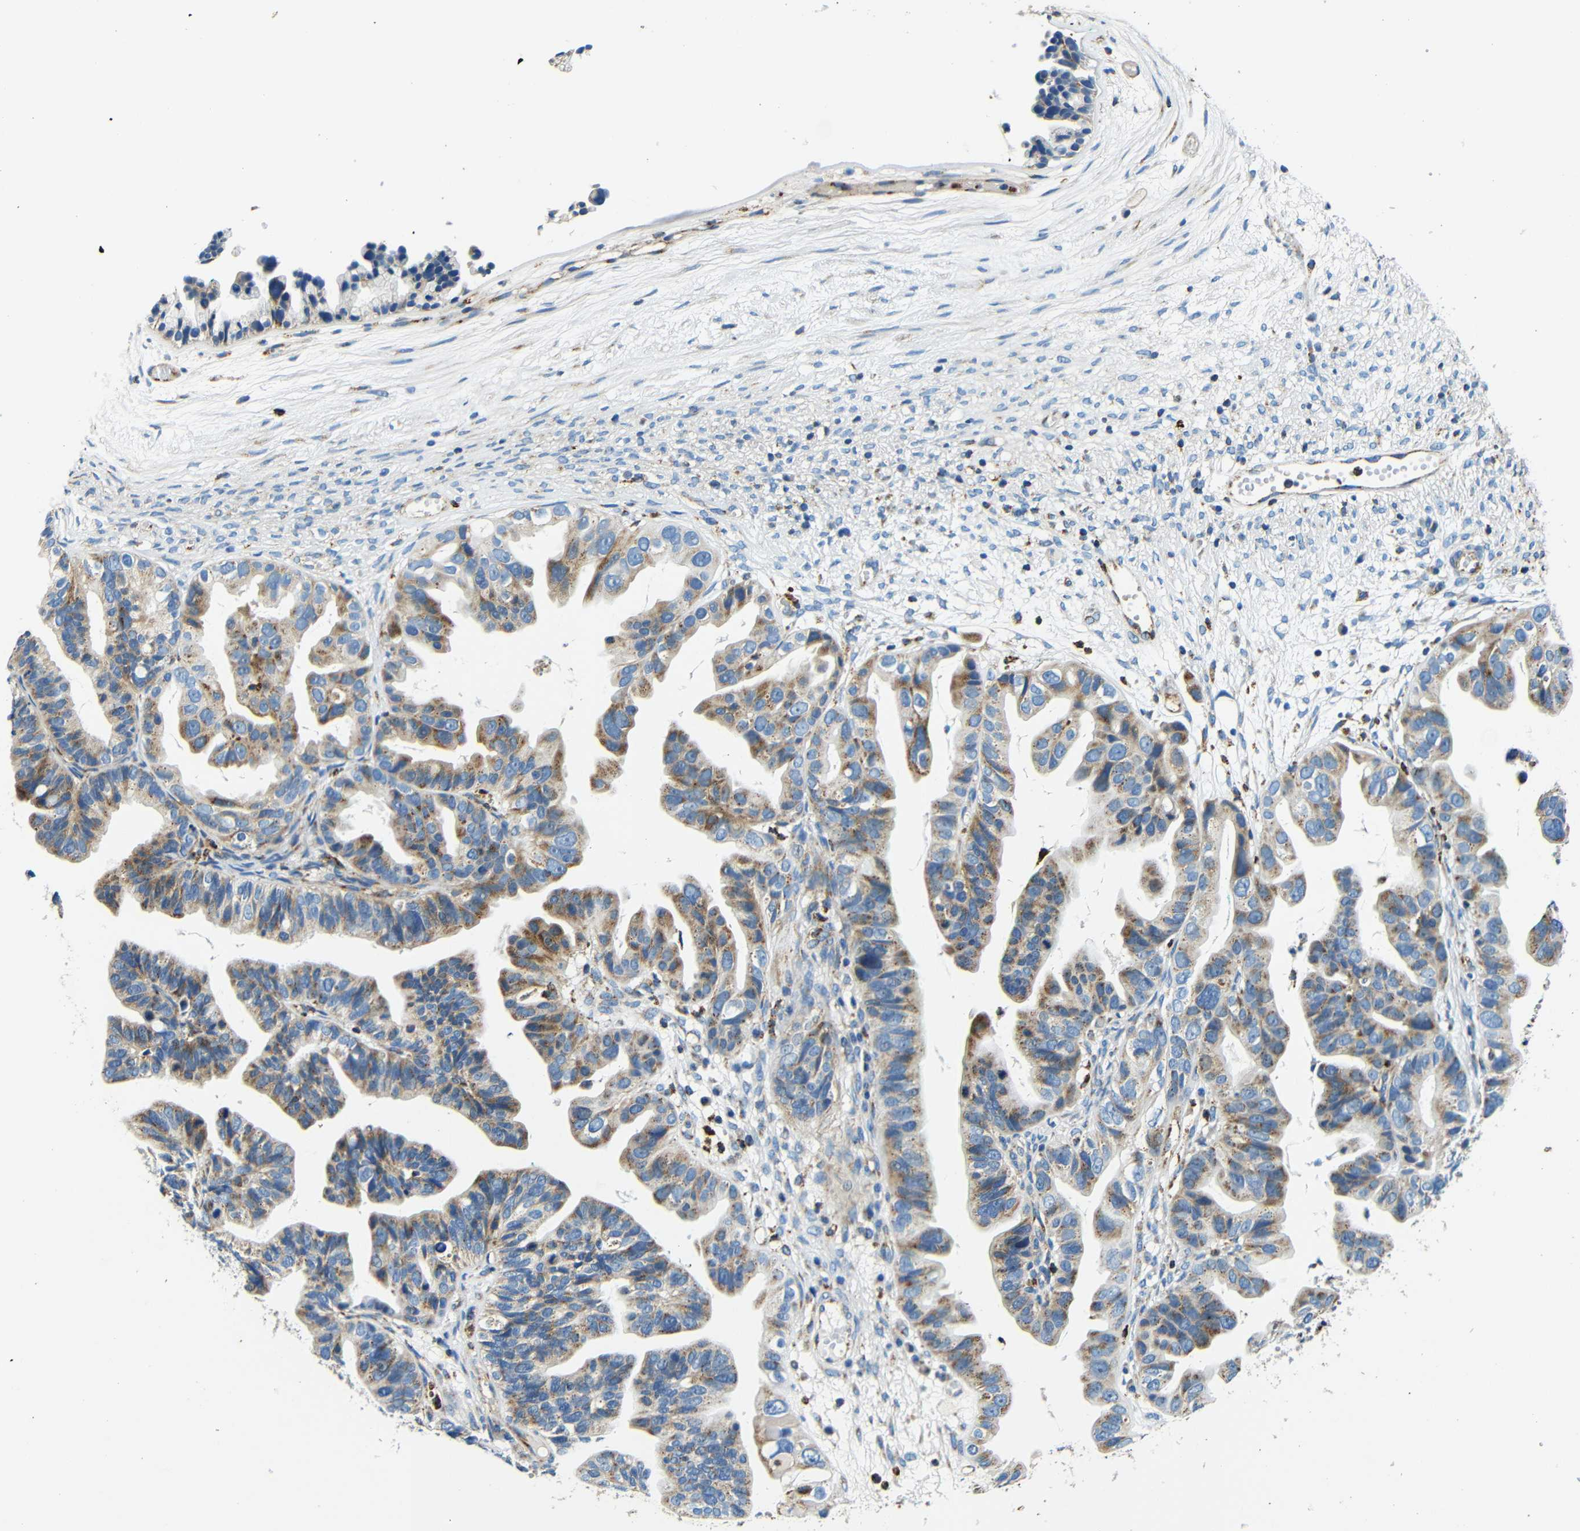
{"staining": {"intensity": "moderate", "quantity": ">75%", "location": "cytoplasmic/membranous"}, "tissue": "ovarian cancer", "cell_type": "Tumor cells", "image_type": "cancer", "snomed": [{"axis": "morphology", "description": "Cystadenocarcinoma, serous, NOS"}, {"axis": "topography", "description": "Ovary"}], "caption": "This photomicrograph exhibits immunohistochemistry staining of human ovarian cancer (serous cystadenocarcinoma), with medium moderate cytoplasmic/membranous expression in about >75% of tumor cells.", "gene": "GALNT18", "patient": {"sex": "female", "age": 56}}